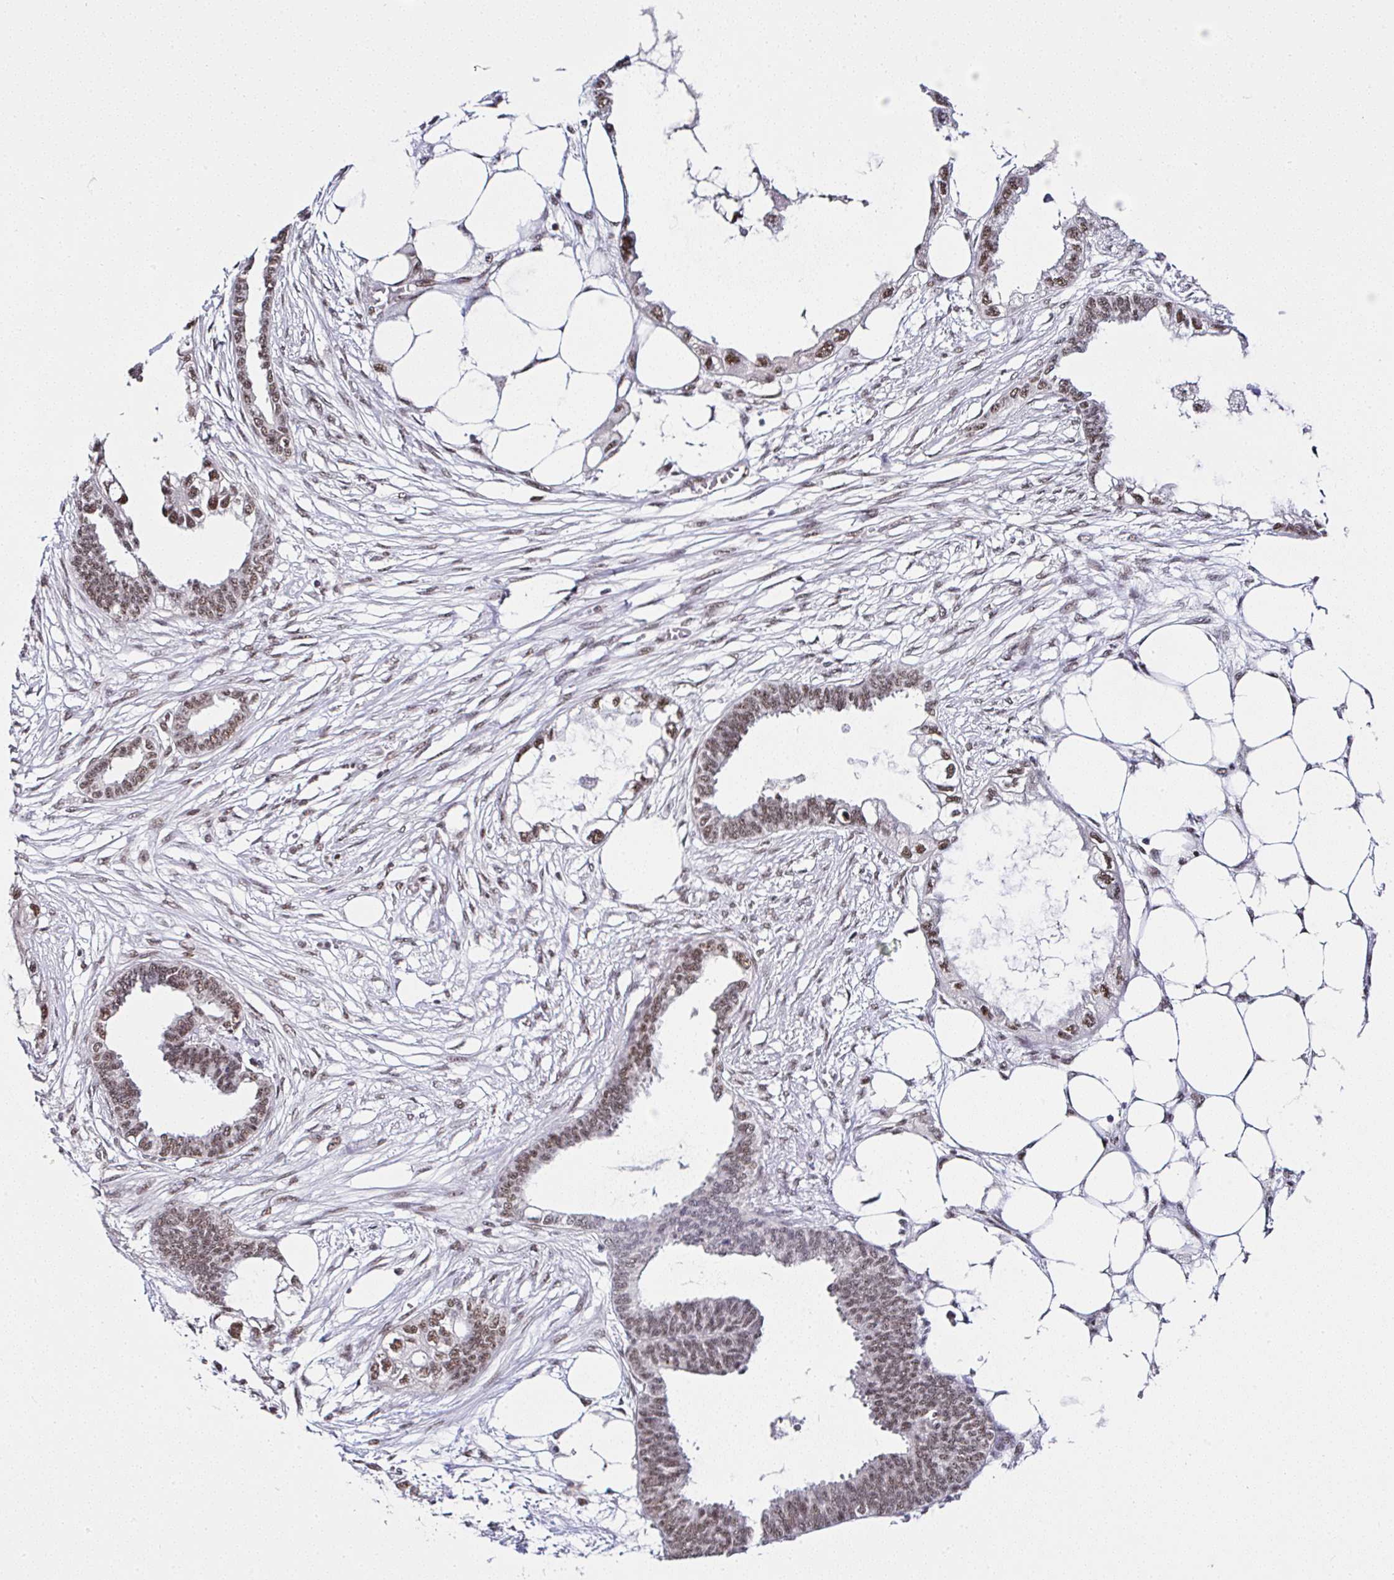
{"staining": {"intensity": "moderate", "quantity": ">75%", "location": "nuclear"}, "tissue": "endometrial cancer", "cell_type": "Tumor cells", "image_type": "cancer", "snomed": [{"axis": "morphology", "description": "Adenocarcinoma, NOS"}, {"axis": "morphology", "description": "Adenocarcinoma, metastatic, NOS"}, {"axis": "topography", "description": "Adipose tissue"}, {"axis": "topography", "description": "Endometrium"}], "caption": "Tumor cells display medium levels of moderate nuclear expression in about >75% of cells in human metastatic adenocarcinoma (endometrial).", "gene": "PTPN2", "patient": {"sex": "female", "age": 67}}